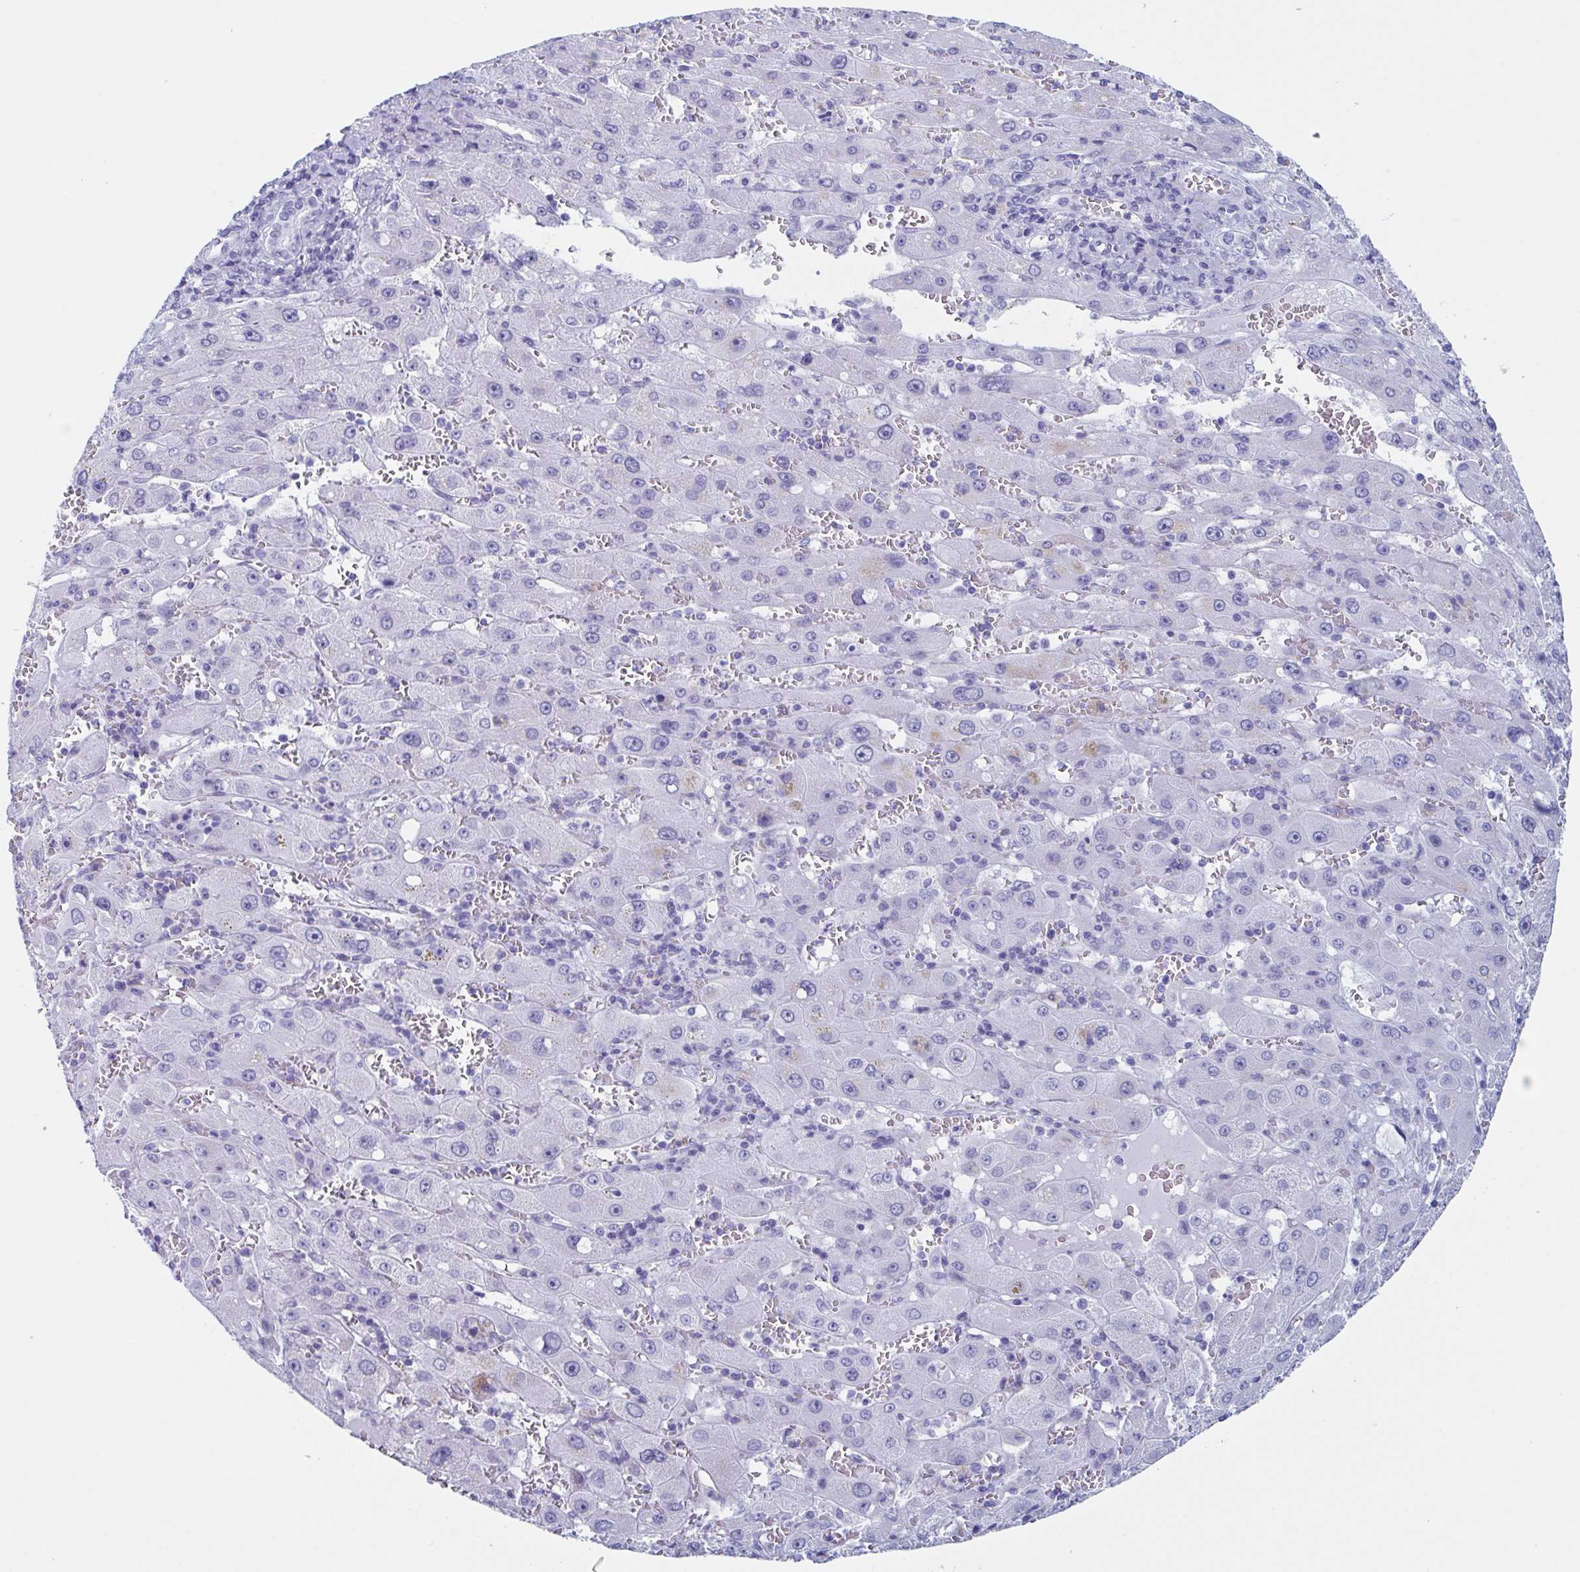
{"staining": {"intensity": "negative", "quantity": "none", "location": "none"}, "tissue": "liver cancer", "cell_type": "Tumor cells", "image_type": "cancer", "snomed": [{"axis": "morphology", "description": "Carcinoma, Hepatocellular, NOS"}, {"axis": "topography", "description": "Liver"}], "caption": "Immunohistochemical staining of liver hepatocellular carcinoma exhibits no significant expression in tumor cells.", "gene": "LYRM2", "patient": {"sex": "female", "age": 73}}